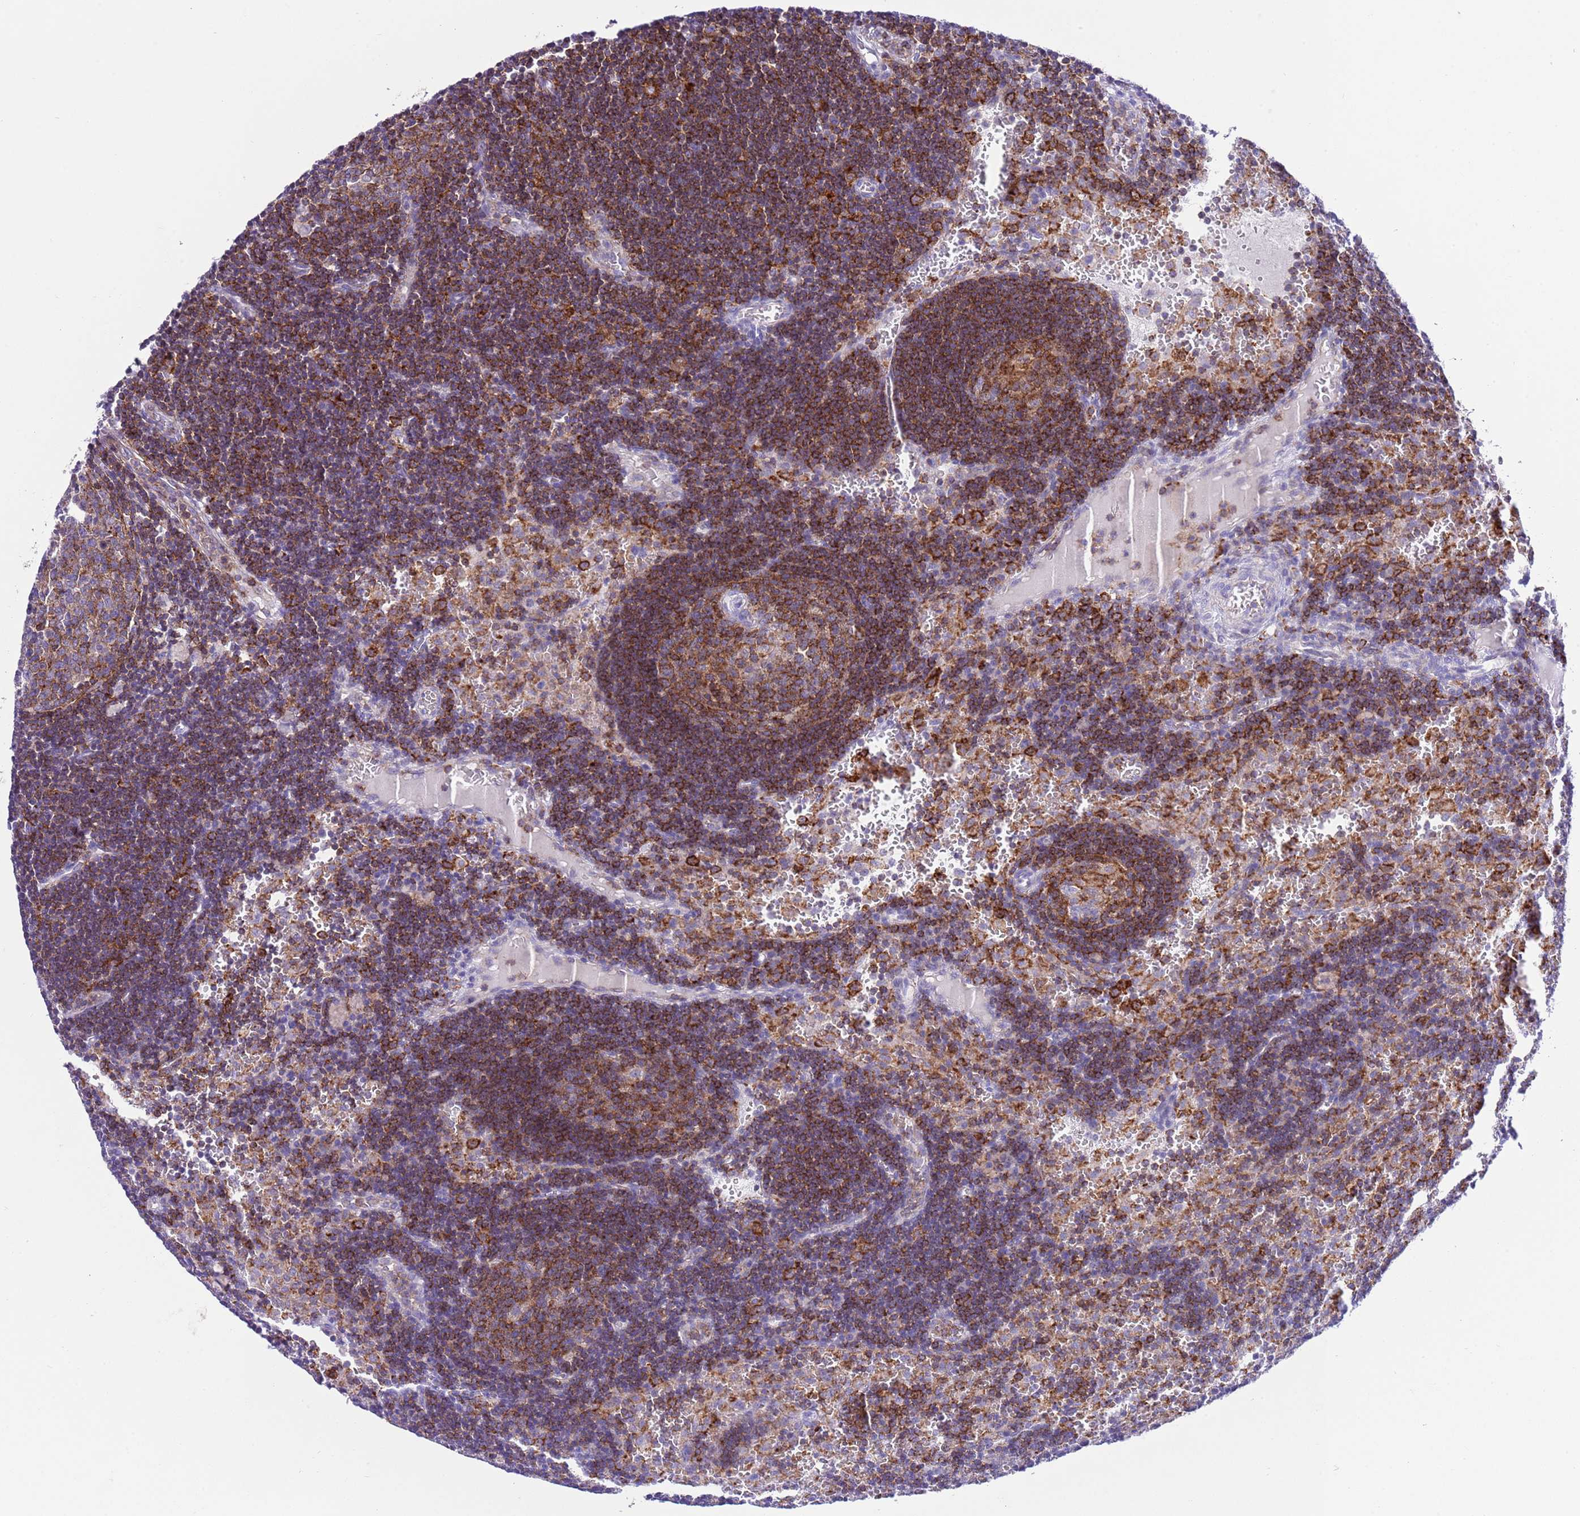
{"staining": {"intensity": "strong", "quantity": ">75%", "location": "cytoplasmic/membranous"}, "tissue": "lymph node", "cell_type": "Germinal center cells", "image_type": "normal", "snomed": [{"axis": "morphology", "description": "Normal tissue, NOS"}, {"axis": "topography", "description": "Lymph node"}], "caption": "Unremarkable lymph node displays strong cytoplasmic/membranous positivity in approximately >75% of germinal center cells.", "gene": "ALDH3A1", "patient": {"sex": "male", "age": 62}}